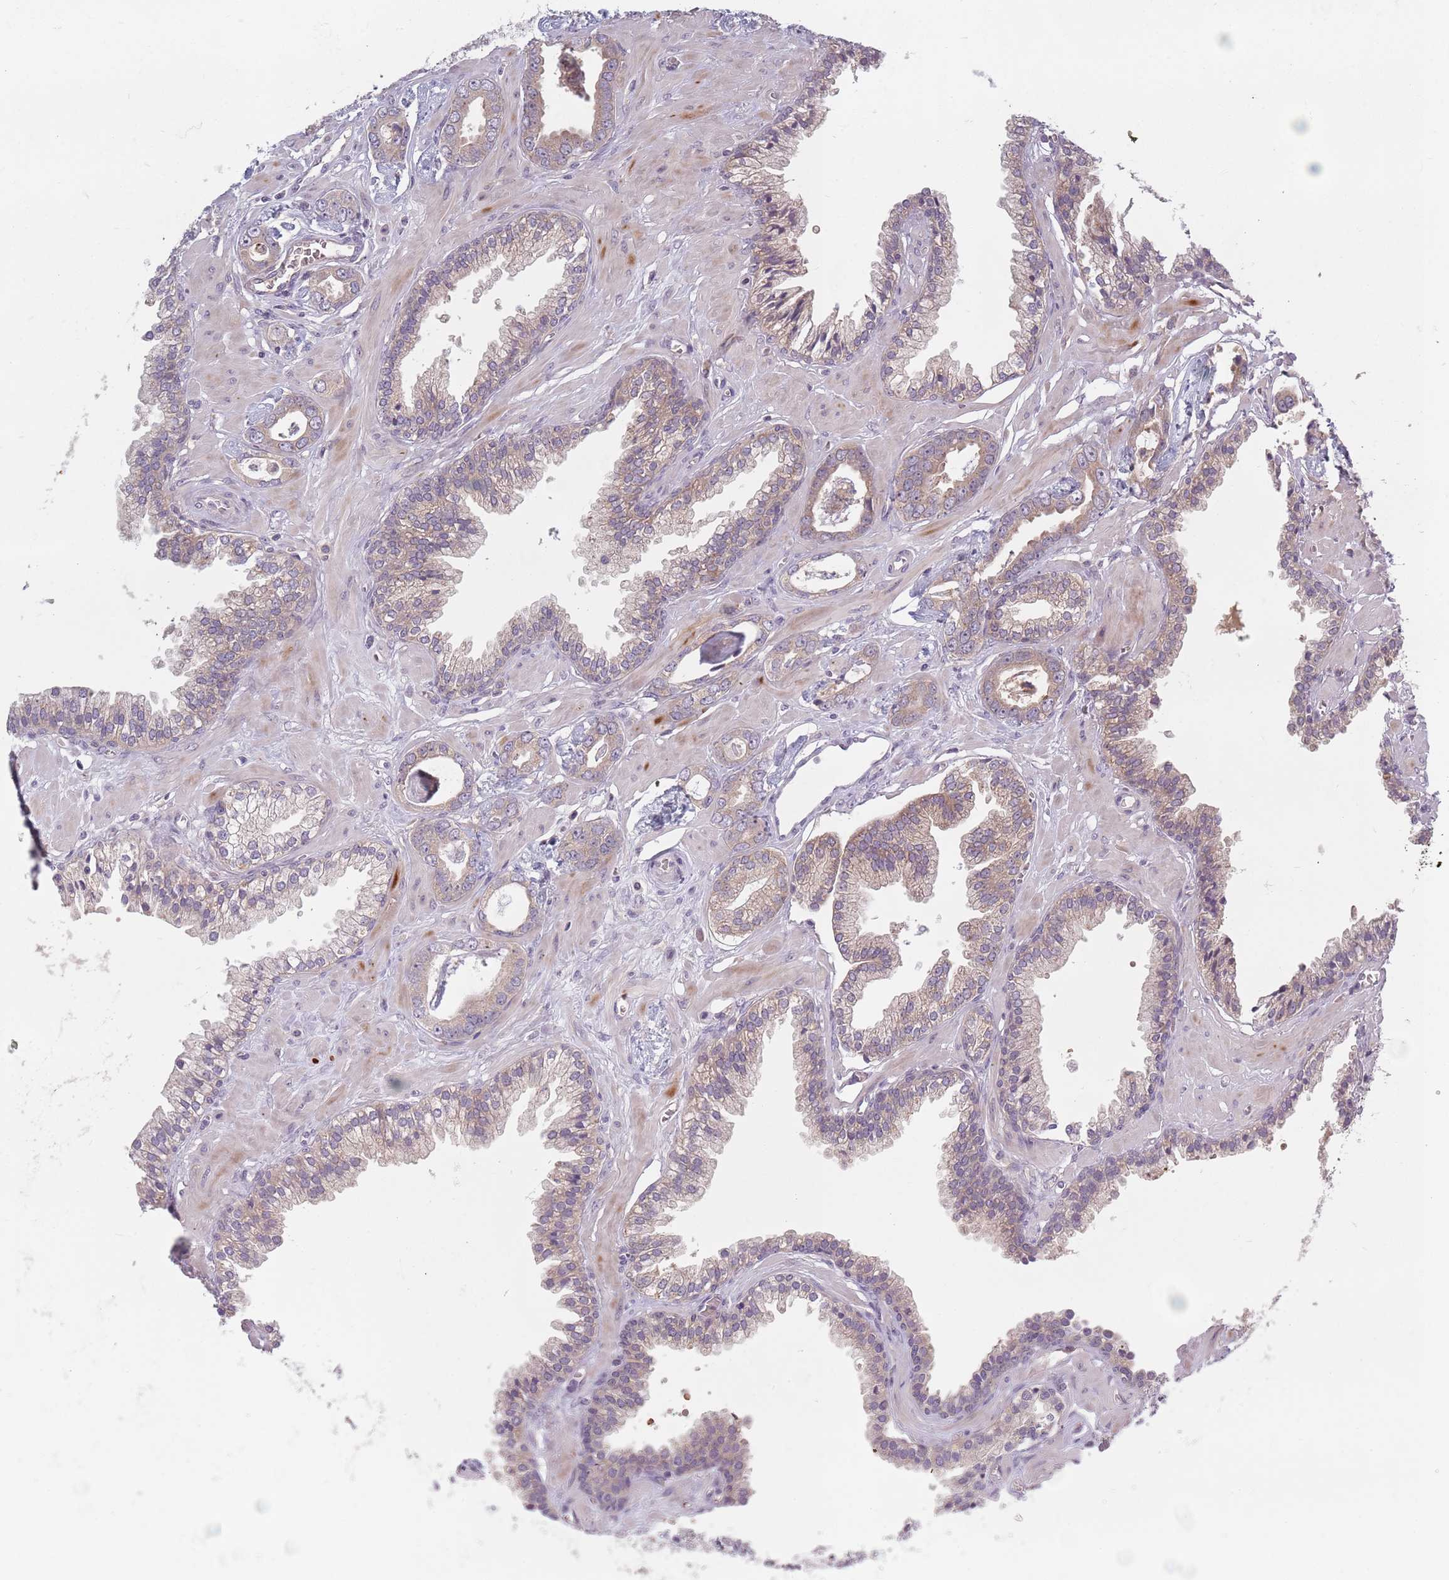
{"staining": {"intensity": "weak", "quantity": "25%-75%", "location": "cytoplasmic/membranous"}, "tissue": "prostate cancer", "cell_type": "Tumor cells", "image_type": "cancer", "snomed": [{"axis": "morphology", "description": "Adenocarcinoma, Low grade"}, {"axis": "topography", "description": "Prostate"}], "caption": "Tumor cells reveal low levels of weak cytoplasmic/membranous positivity in approximately 25%-75% of cells in prostate cancer.", "gene": "ASB13", "patient": {"sex": "male", "age": 60}}